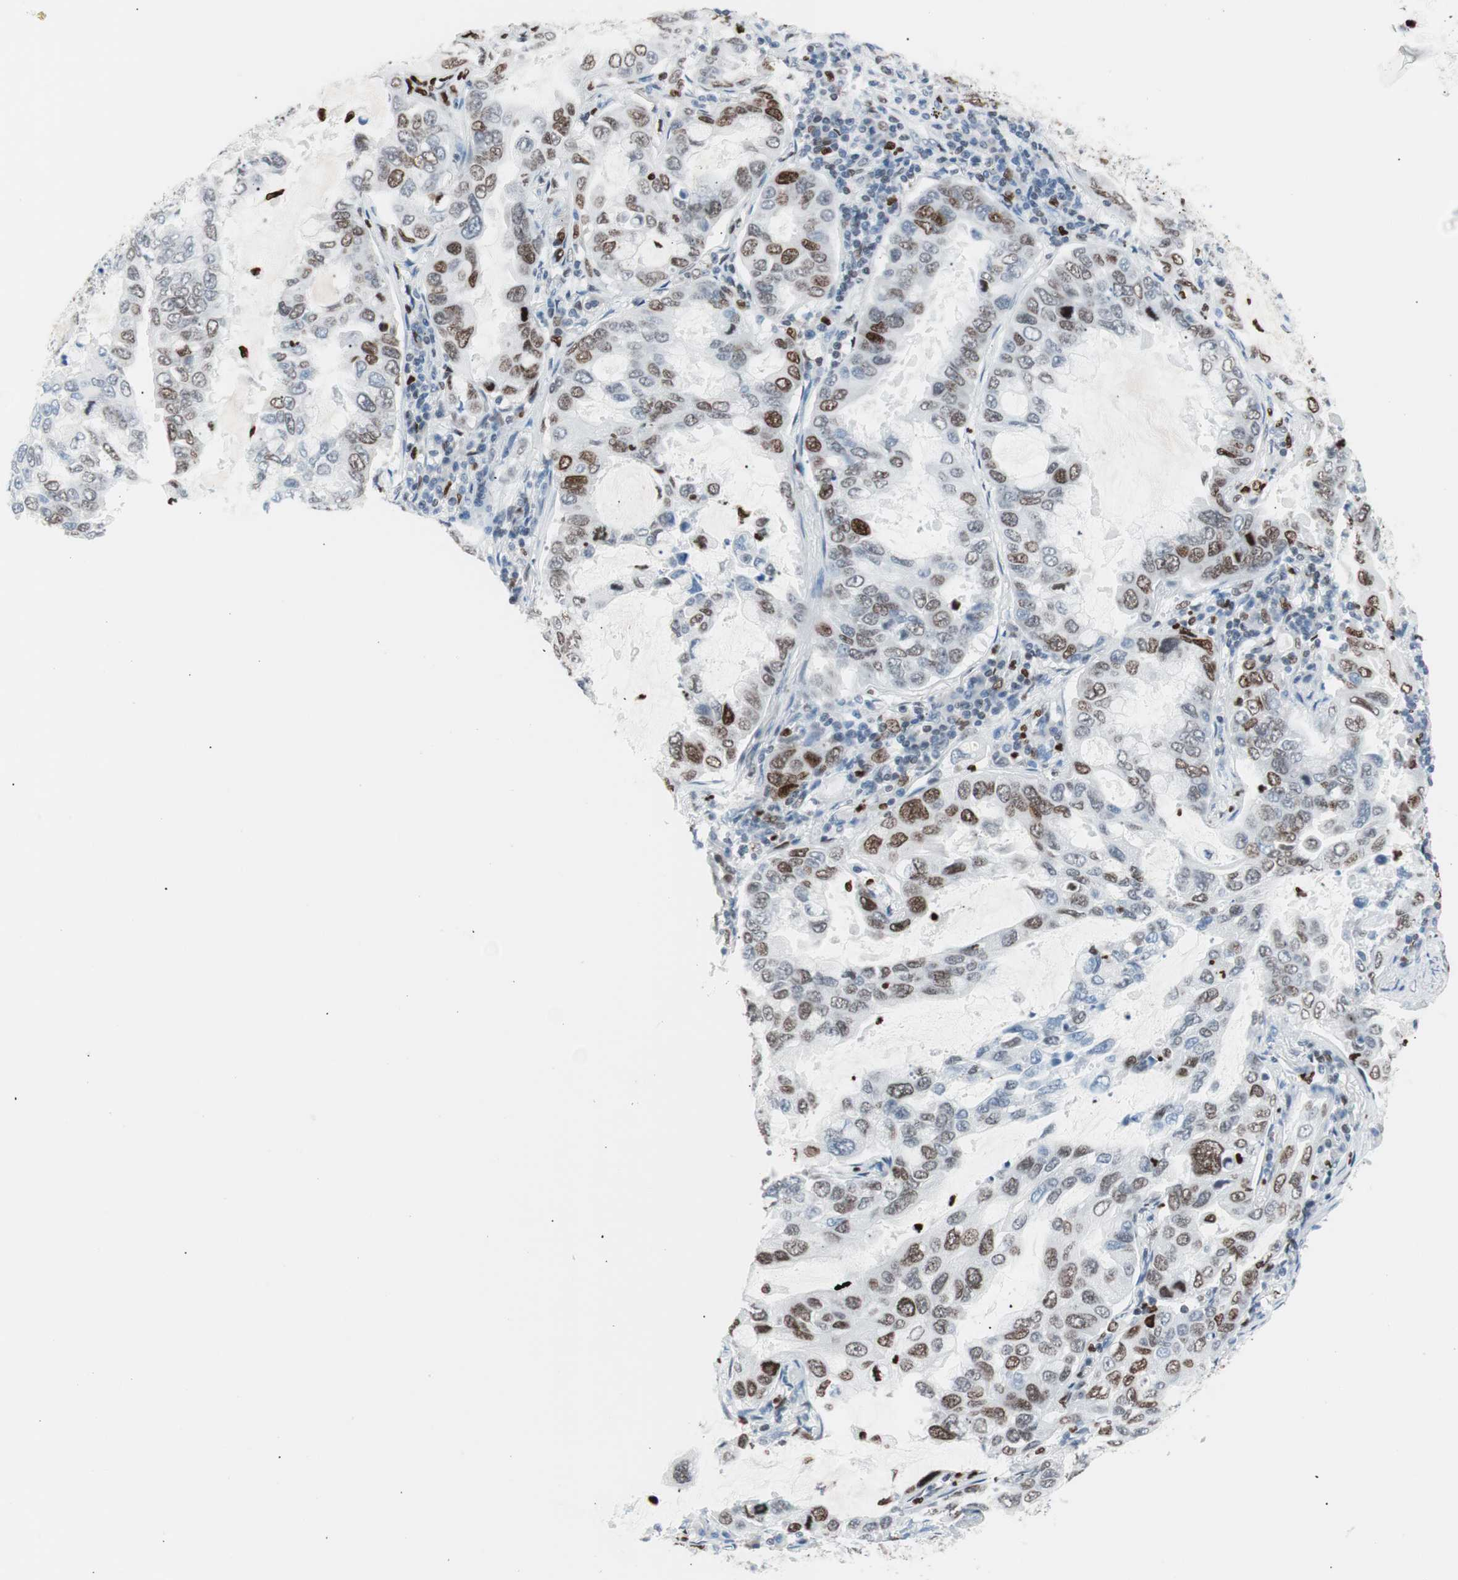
{"staining": {"intensity": "moderate", "quantity": "25%-75%", "location": "nuclear"}, "tissue": "lung cancer", "cell_type": "Tumor cells", "image_type": "cancer", "snomed": [{"axis": "morphology", "description": "Adenocarcinoma, NOS"}, {"axis": "topography", "description": "Lung"}], "caption": "Human lung adenocarcinoma stained with a protein marker shows moderate staining in tumor cells.", "gene": "CEBPB", "patient": {"sex": "male", "age": 64}}